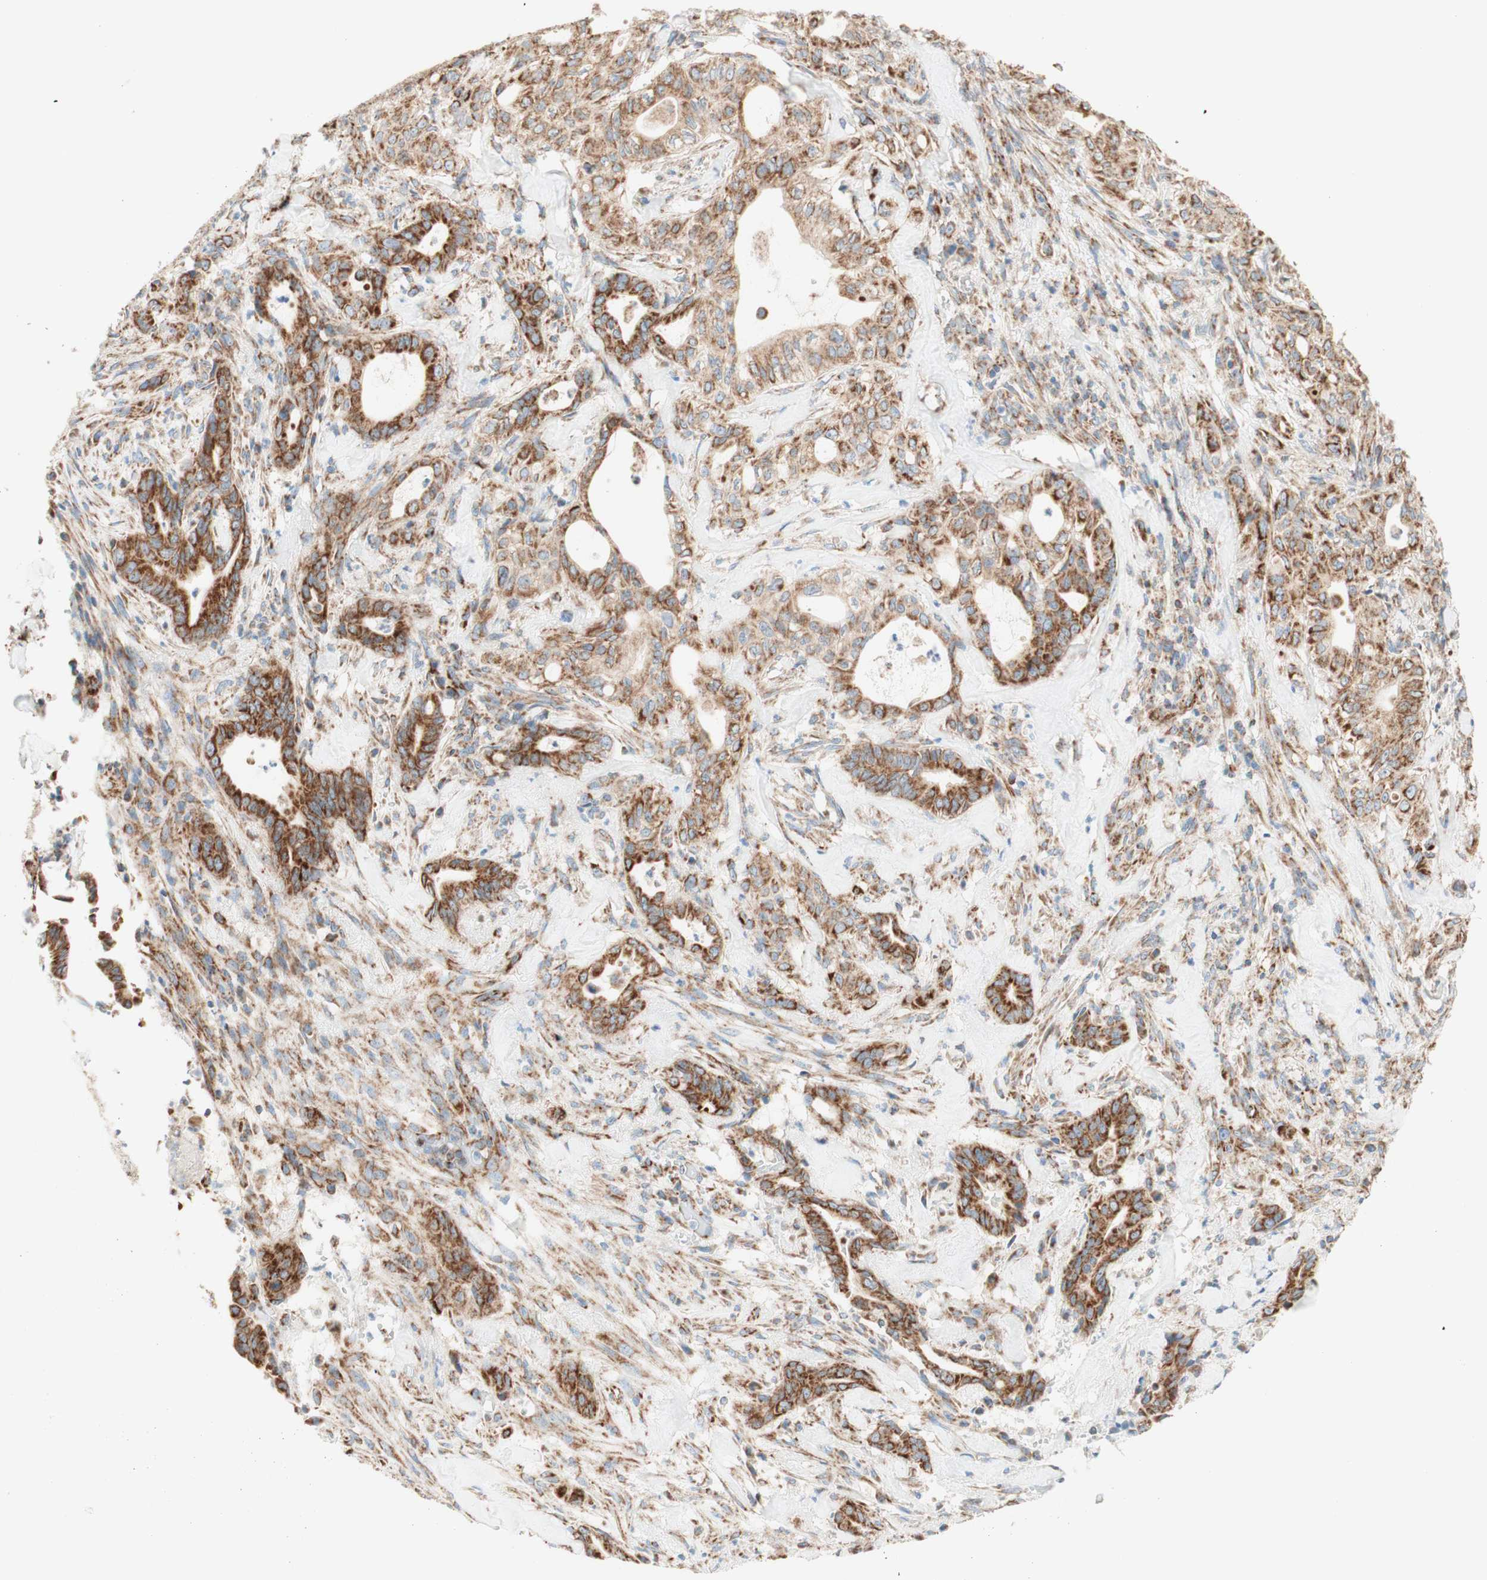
{"staining": {"intensity": "strong", "quantity": ">75%", "location": "cytoplasmic/membranous"}, "tissue": "liver cancer", "cell_type": "Tumor cells", "image_type": "cancer", "snomed": [{"axis": "morphology", "description": "Cholangiocarcinoma"}, {"axis": "topography", "description": "Liver"}], "caption": "Immunohistochemical staining of human liver cancer (cholangiocarcinoma) exhibits high levels of strong cytoplasmic/membranous positivity in about >75% of tumor cells. Using DAB (brown) and hematoxylin (blue) stains, captured at high magnification using brightfield microscopy.", "gene": "TOMM20", "patient": {"sex": "female", "age": 67}}